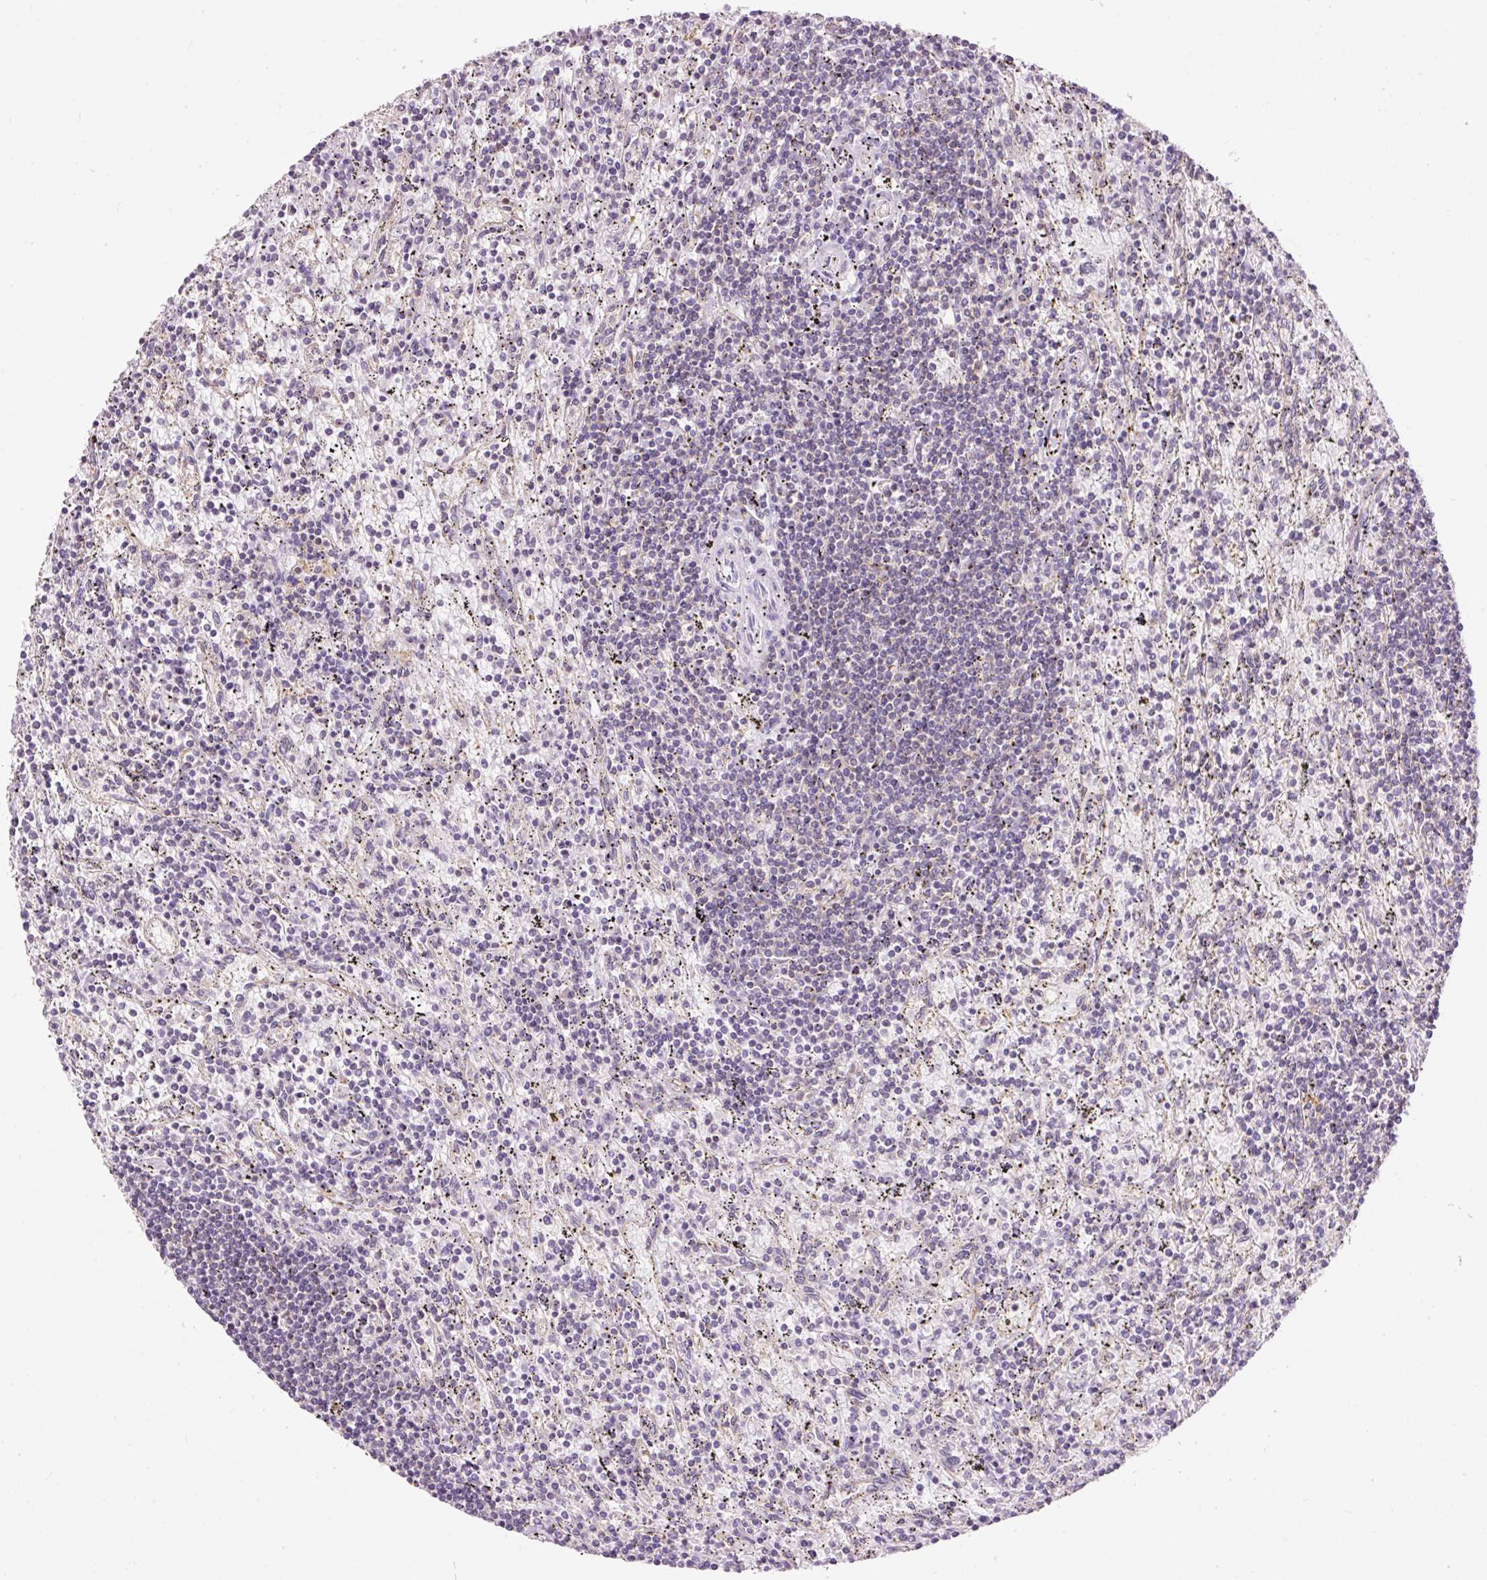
{"staining": {"intensity": "negative", "quantity": "none", "location": "none"}, "tissue": "lymphoma", "cell_type": "Tumor cells", "image_type": "cancer", "snomed": [{"axis": "morphology", "description": "Malignant lymphoma, non-Hodgkin's type, Low grade"}, {"axis": "topography", "description": "Spleen"}], "caption": "DAB immunohistochemical staining of human malignant lymphoma, non-Hodgkin's type (low-grade) displays no significant positivity in tumor cells. Nuclei are stained in blue.", "gene": "DOK6", "patient": {"sex": "male", "age": 76}}